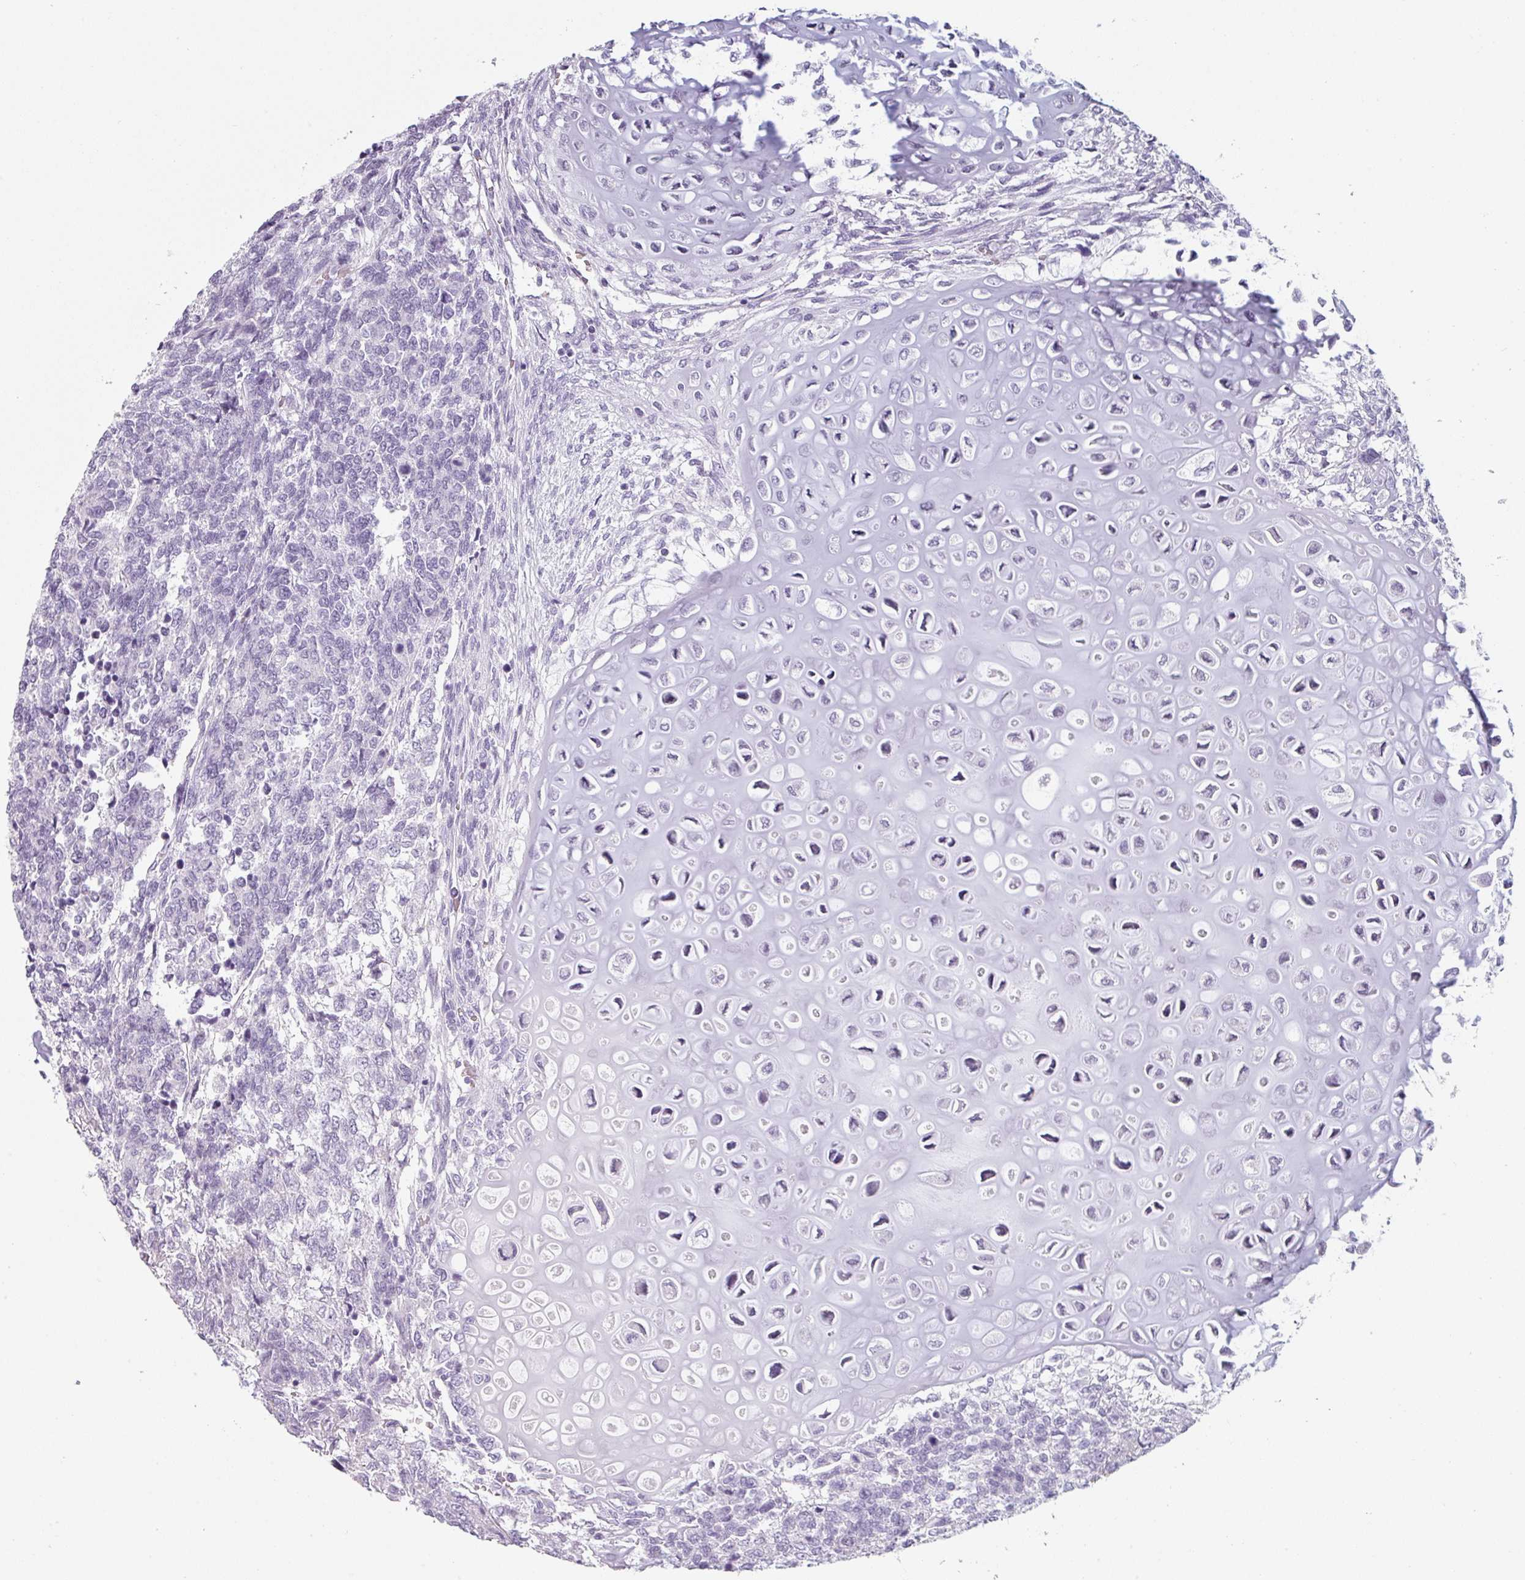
{"staining": {"intensity": "negative", "quantity": "none", "location": "none"}, "tissue": "testis cancer", "cell_type": "Tumor cells", "image_type": "cancer", "snomed": [{"axis": "morphology", "description": "Carcinoma, Embryonal, NOS"}, {"axis": "topography", "description": "Testis"}], "caption": "DAB immunohistochemical staining of testis cancer (embryonal carcinoma) reveals no significant expression in tumor cells.", "gene": "SFTPA1", "patient": {"sex": "male", "age": 23}}